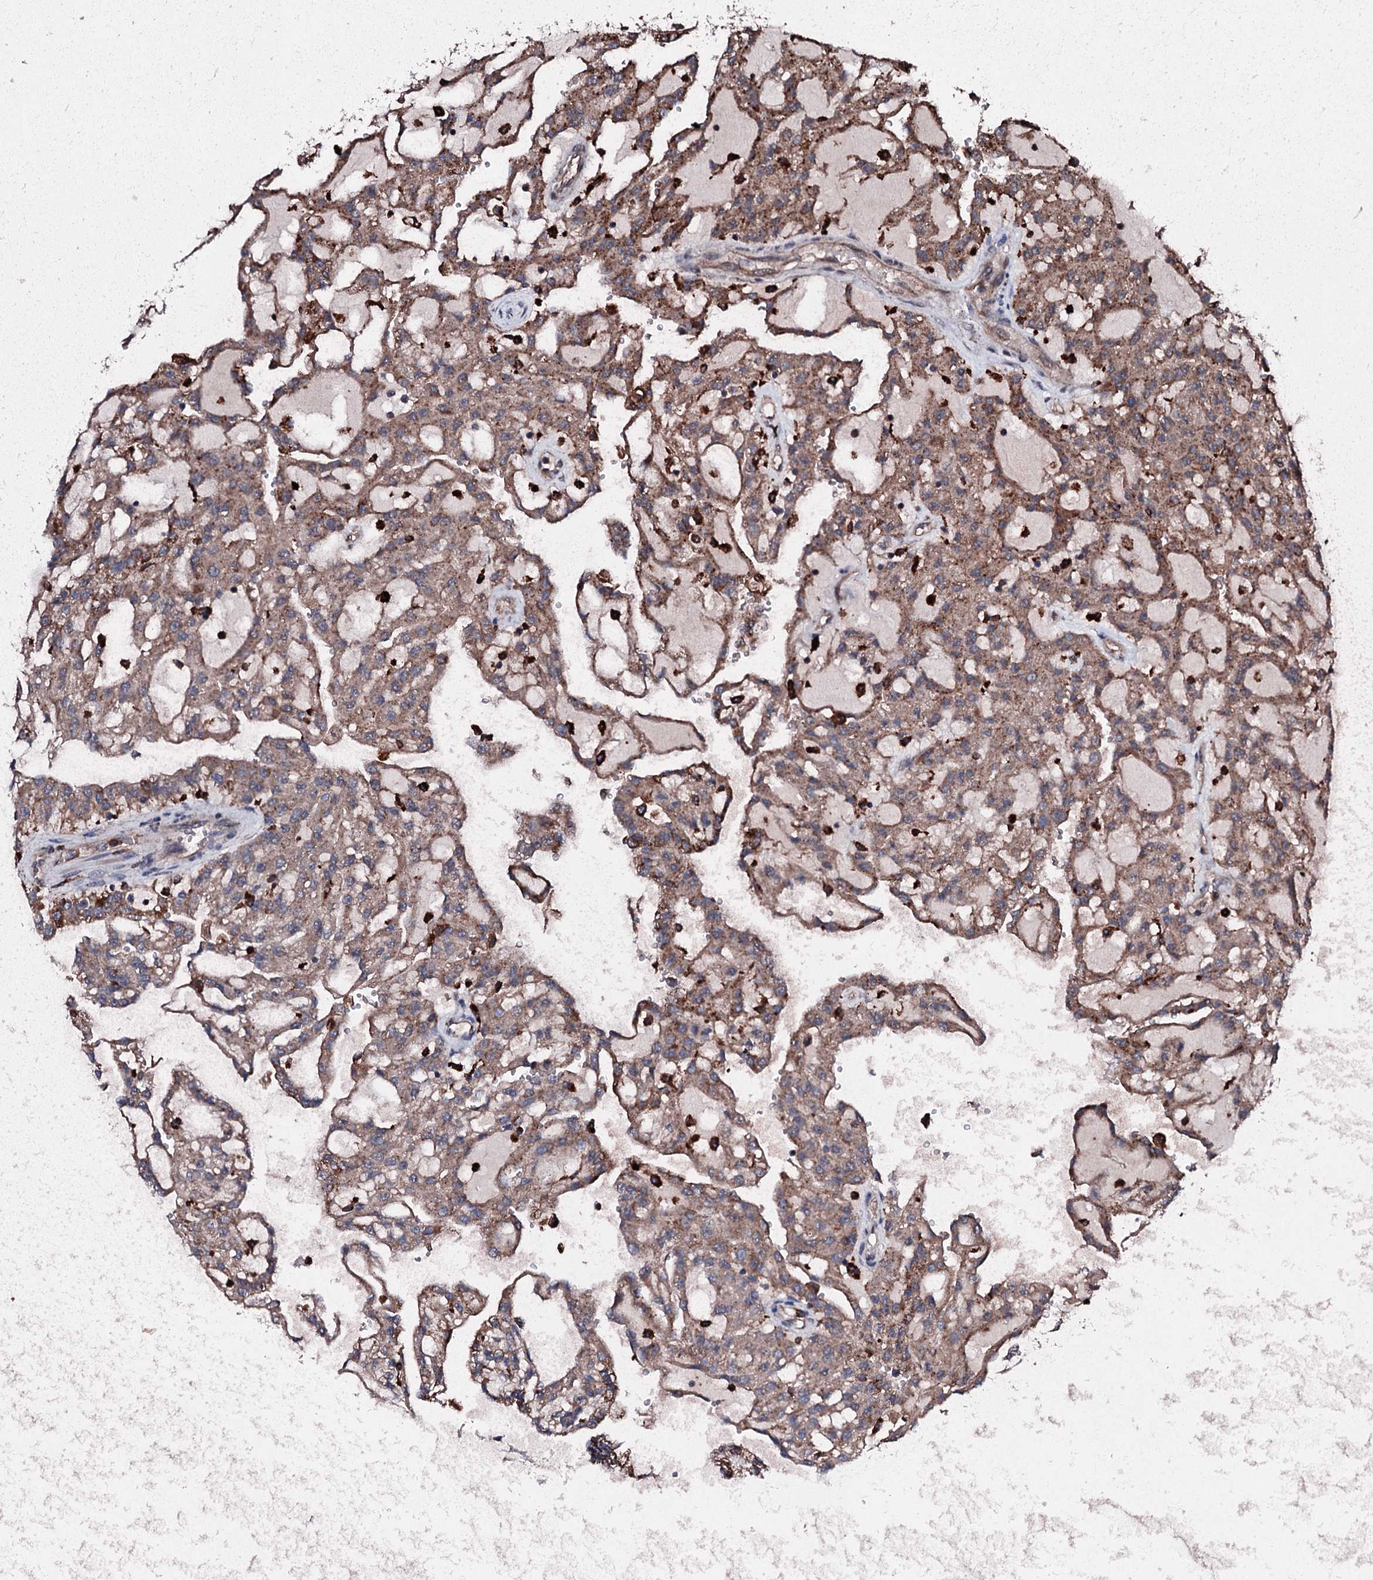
{"staining": {"intensity": "moderate", "quantity": ">75%", "location": "cytoplasmic/membranous"}, "tissue": "renal cancer", "cell_type": "Tumor cells", "image_type": "cancer", "snomed": [{"axis": "morphology", "description": "Adenocarcinoma, NOS"}, {"axis": "topography", "description": "Kidney"}], "caption": "This histopathology image exhibits immunohistochemistry (IHC) staining of human renal cancer, with medium moderate cytoplasmic/membranous positivity in approximately >75% of tumor cells.", "gene": "TPGS2", "patient": {"sex": "male", "age": 63}}